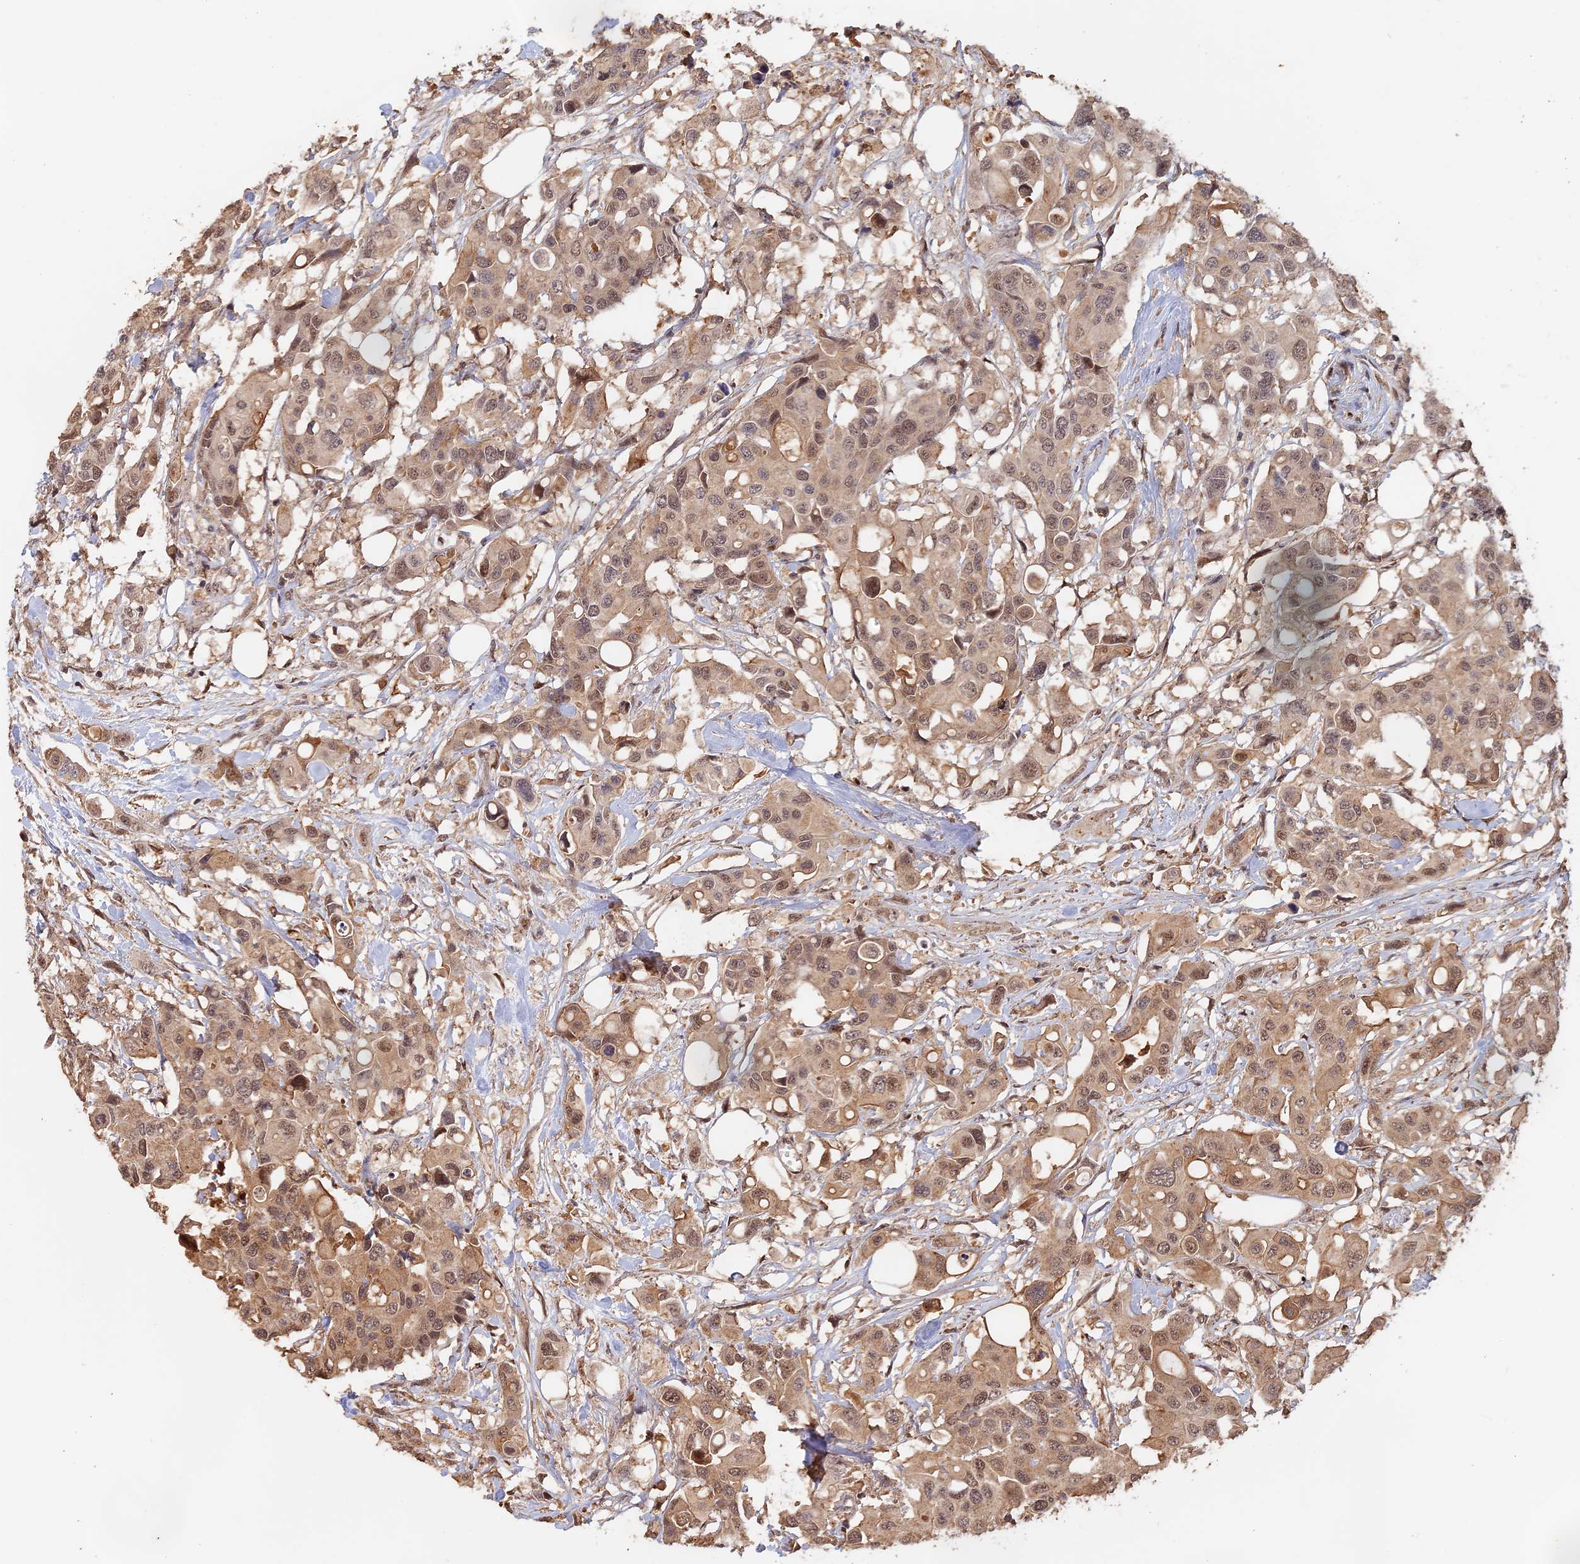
{"staining": {"intensity": "moderate", "quantity": "25%-75%", "location": "cytoplasmic/membranous,nuclear"}, "tissue": "colorectal cancer", "cell_type": "Tumor cells", "image_type": "cancer", "snomed": [{"axis": "morphology", "description": "Adenocarcinoma, NOS"}, {"axis": "topography", "description": "Colon"}], "caption": "This is a photomicrograph of immunohistochemistry (IHC) staining of colorectal cancer (adenocarcinoma), which shows moderate staining in the cytoplasmic/membranous and nuclear of tumor cells.", "gene": "MYBL2", "patient": {"sex": "male", "age": 77}}